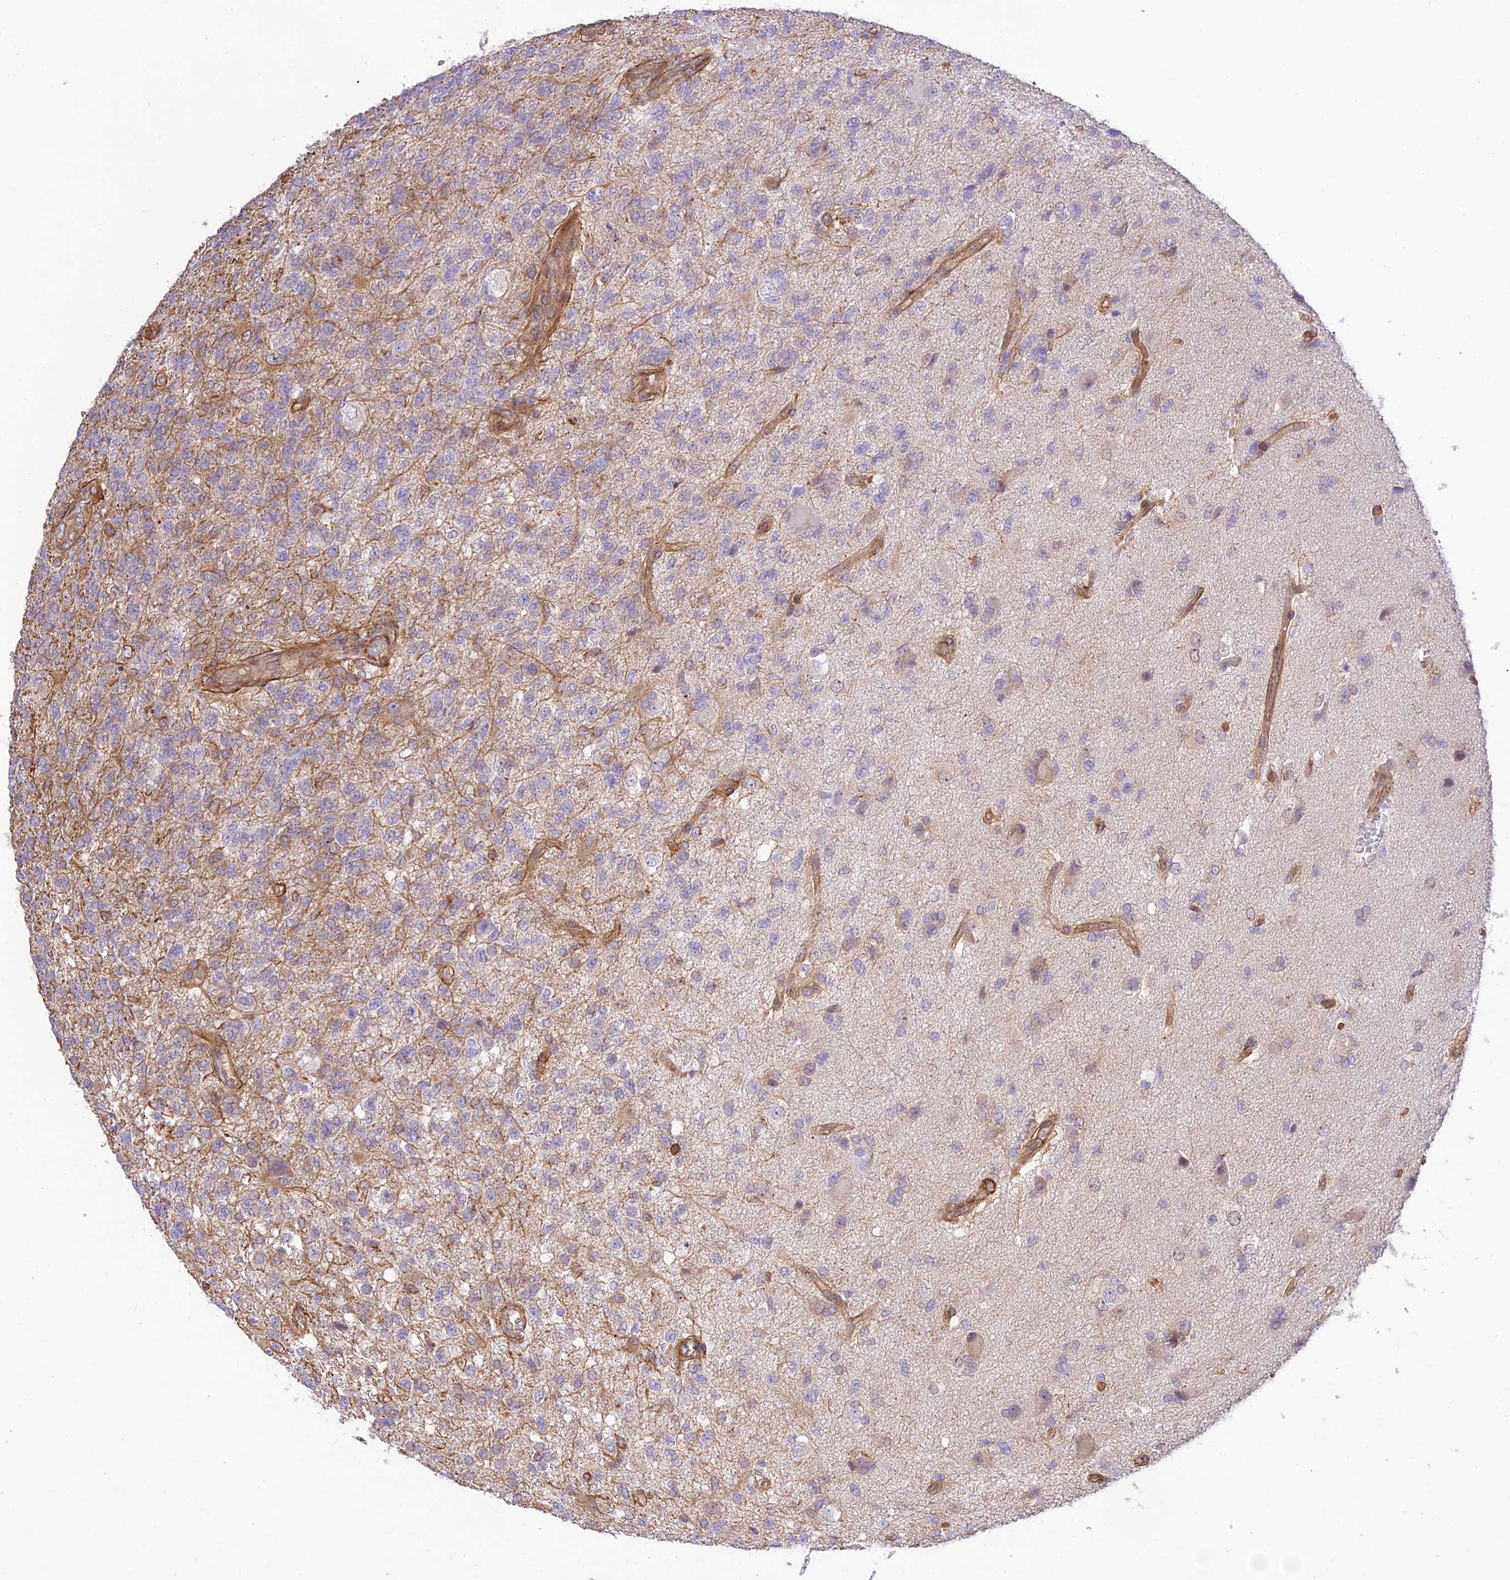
{"staining": {"intensity": "negative", "quantity": "none", "location": "none"}, "tissue": "glioma", "cell_type": "Tumor cells", "image_type": "cancer", "snomed": [{"axis": "morphology", "description": "Glioma, malignant, High grade"}, {"axis": "topography", "description": "Brain"}], "caption": "This photomicrograph is of glioma stained with immunohistochemistry to label a protein in brown with the nuclei are counter-stained blue. There is no expression in tumor cells. (Immunohistochemistry, brightfield microscopy, high magnification).", "gene": "EXOC3L4", "patient": {"sex": "male", "age": 56}}